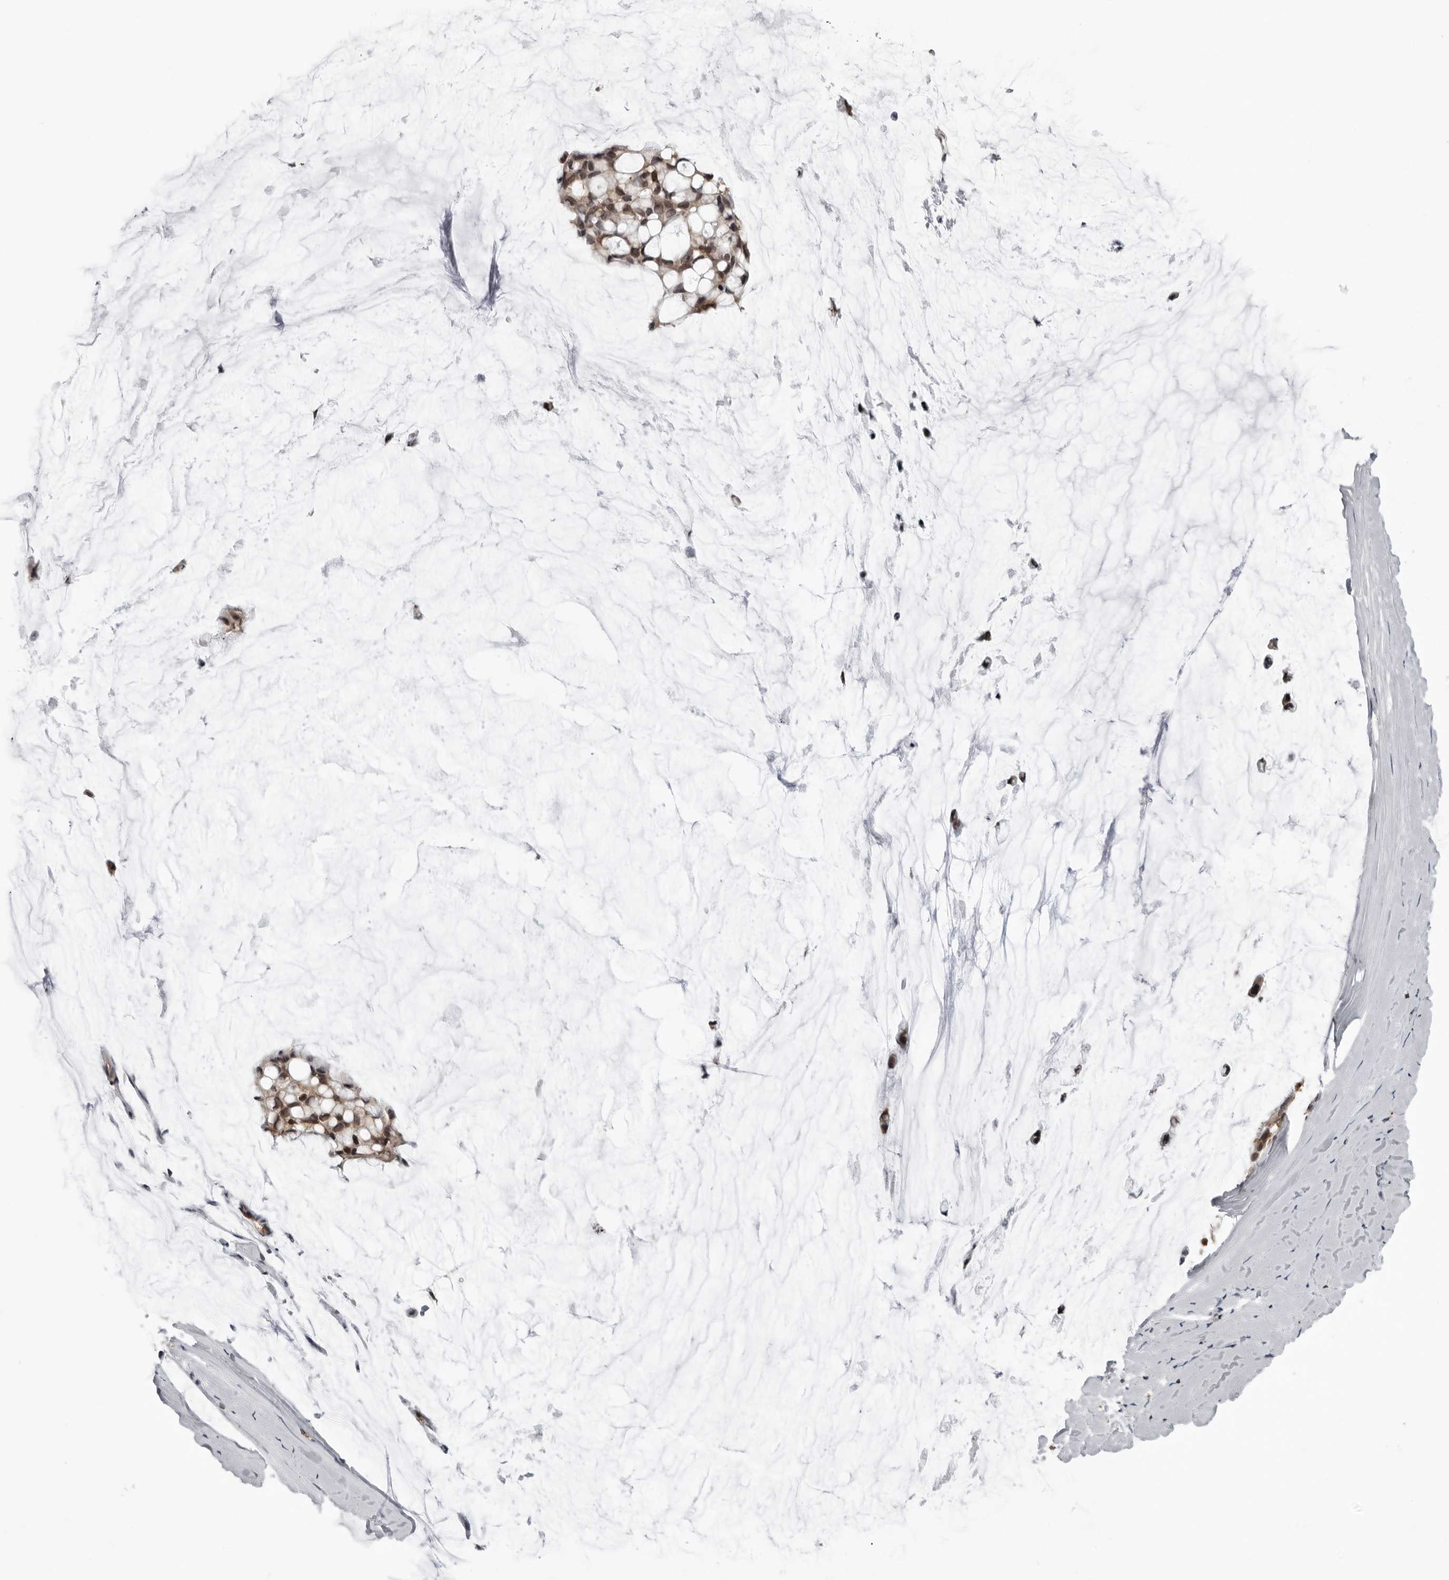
{"staining": {"intensity": "weak", "quantity": ">75%", "location": "cytoplasmic/membranous,nuclear"}, "tissue": "ovarian cancer", "cell_type": "Tumor cells", "image_type": "cancer", "snomed": [{"axis": "morphology", "description": "Cystadenocarcinoma, mucinous, NOS"}, {"axis": "topography", "description": "Ovary"}], "caption": "This is a micrograph of immunohistochemistry staining of mucinous cystadenocarcinoma (ovarian), which shows weak positivity in the cytoplasmic/membranous and nuclear of tumor cells.", "gene": "HSPH1", "patient": {"sex": "female", "age": 39}}